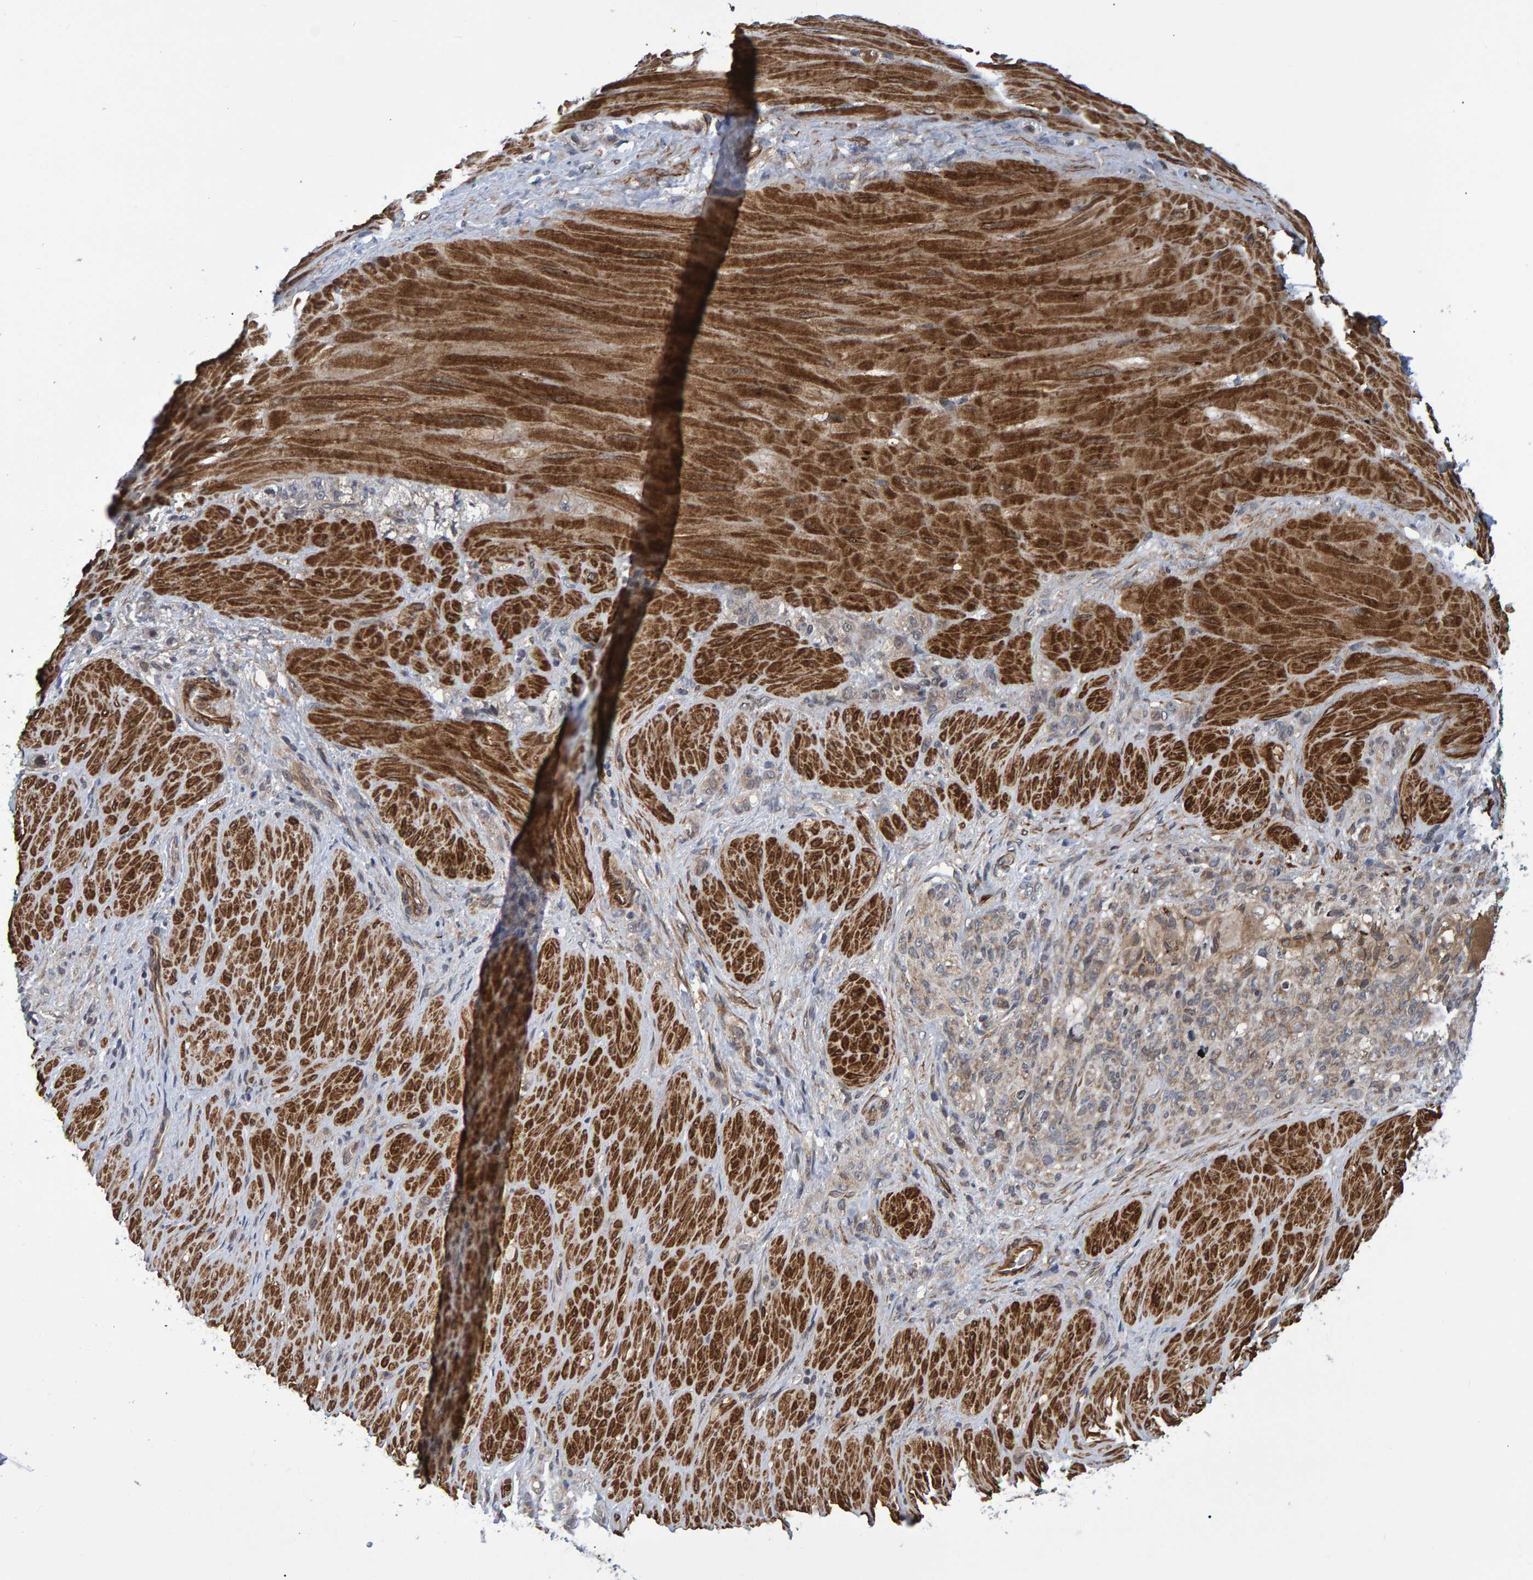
{"staining": {"intensity": "negative", "quantity": "none", "location": "none"}, "tissue": "stomach cancer", "cell_type": "Tumor cells", "image_type": "cancer", "snomed": [{"axis": "morphology", "description": "Normal tissue, NOS"}, {"axis": "morphology", "description": "Adenocarcinoma, NOS"}, {"axis": "topography", "description": "Stomach"}], "caption": "DAB immunohistochemical staining of human stomach cancer reveals no significant expression in tumor cells.", "gene": "ATP6V1H", "patient": {"sex": "male", "age": 82}}